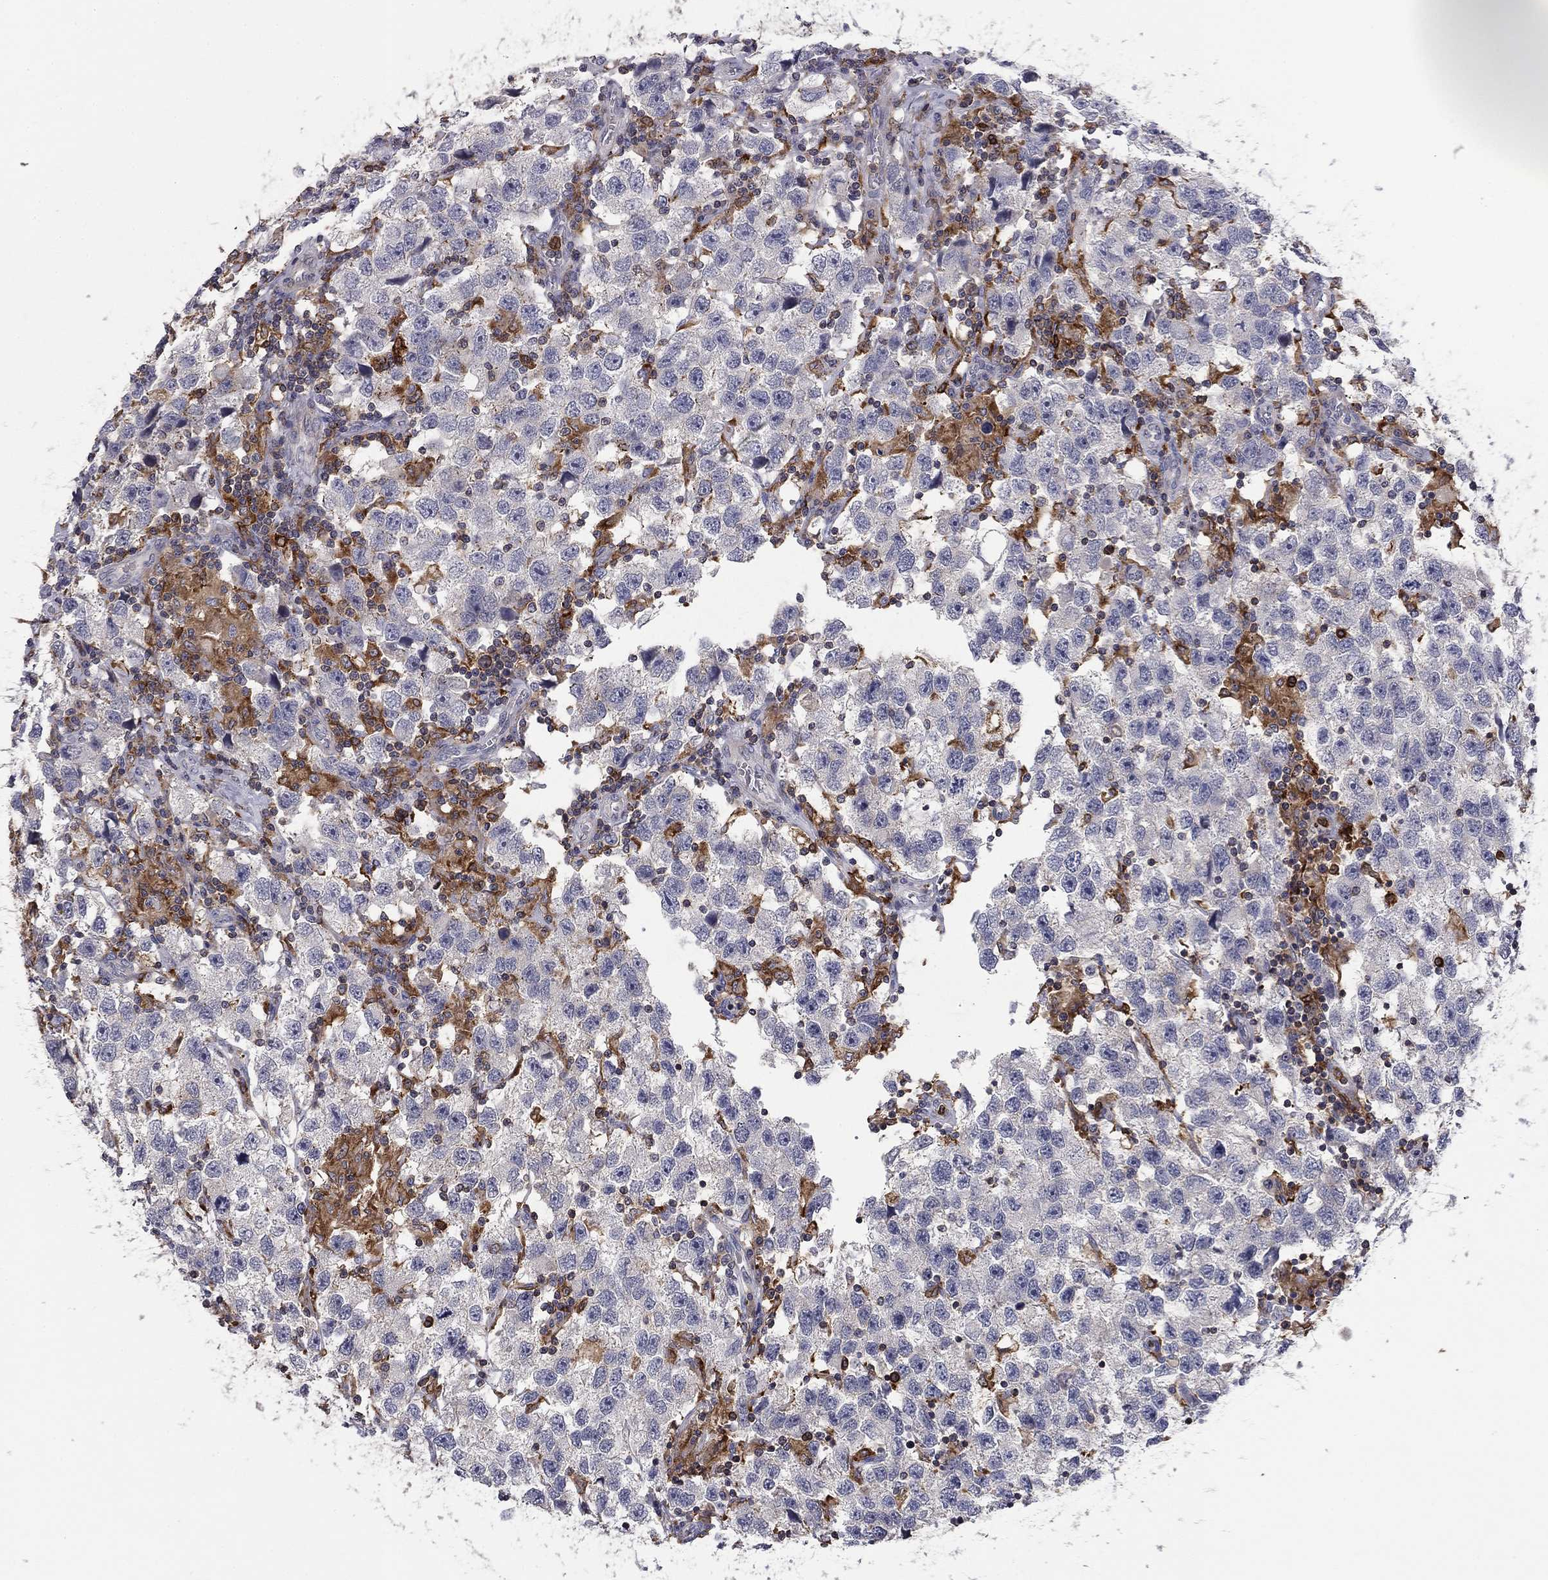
{"staining": {"intensity": "negative", "quantity": "none", "location": "none"}, "tissue": "testis cancer", "cell_type": "Tumor cells", "image_type": "cancer", "snomed": [{"axis": "morphology", "description": "Seminoma, NOS"}, {"axis": "topography", "description": "Testis"}], "caption": "IHC histopathology image of testis cancer (seminoma) stained for a protein (brown), which exhibits no staining in tumor cells.", "gene": "PLCB2", "patient": {"sex": "male", "age": 26}}